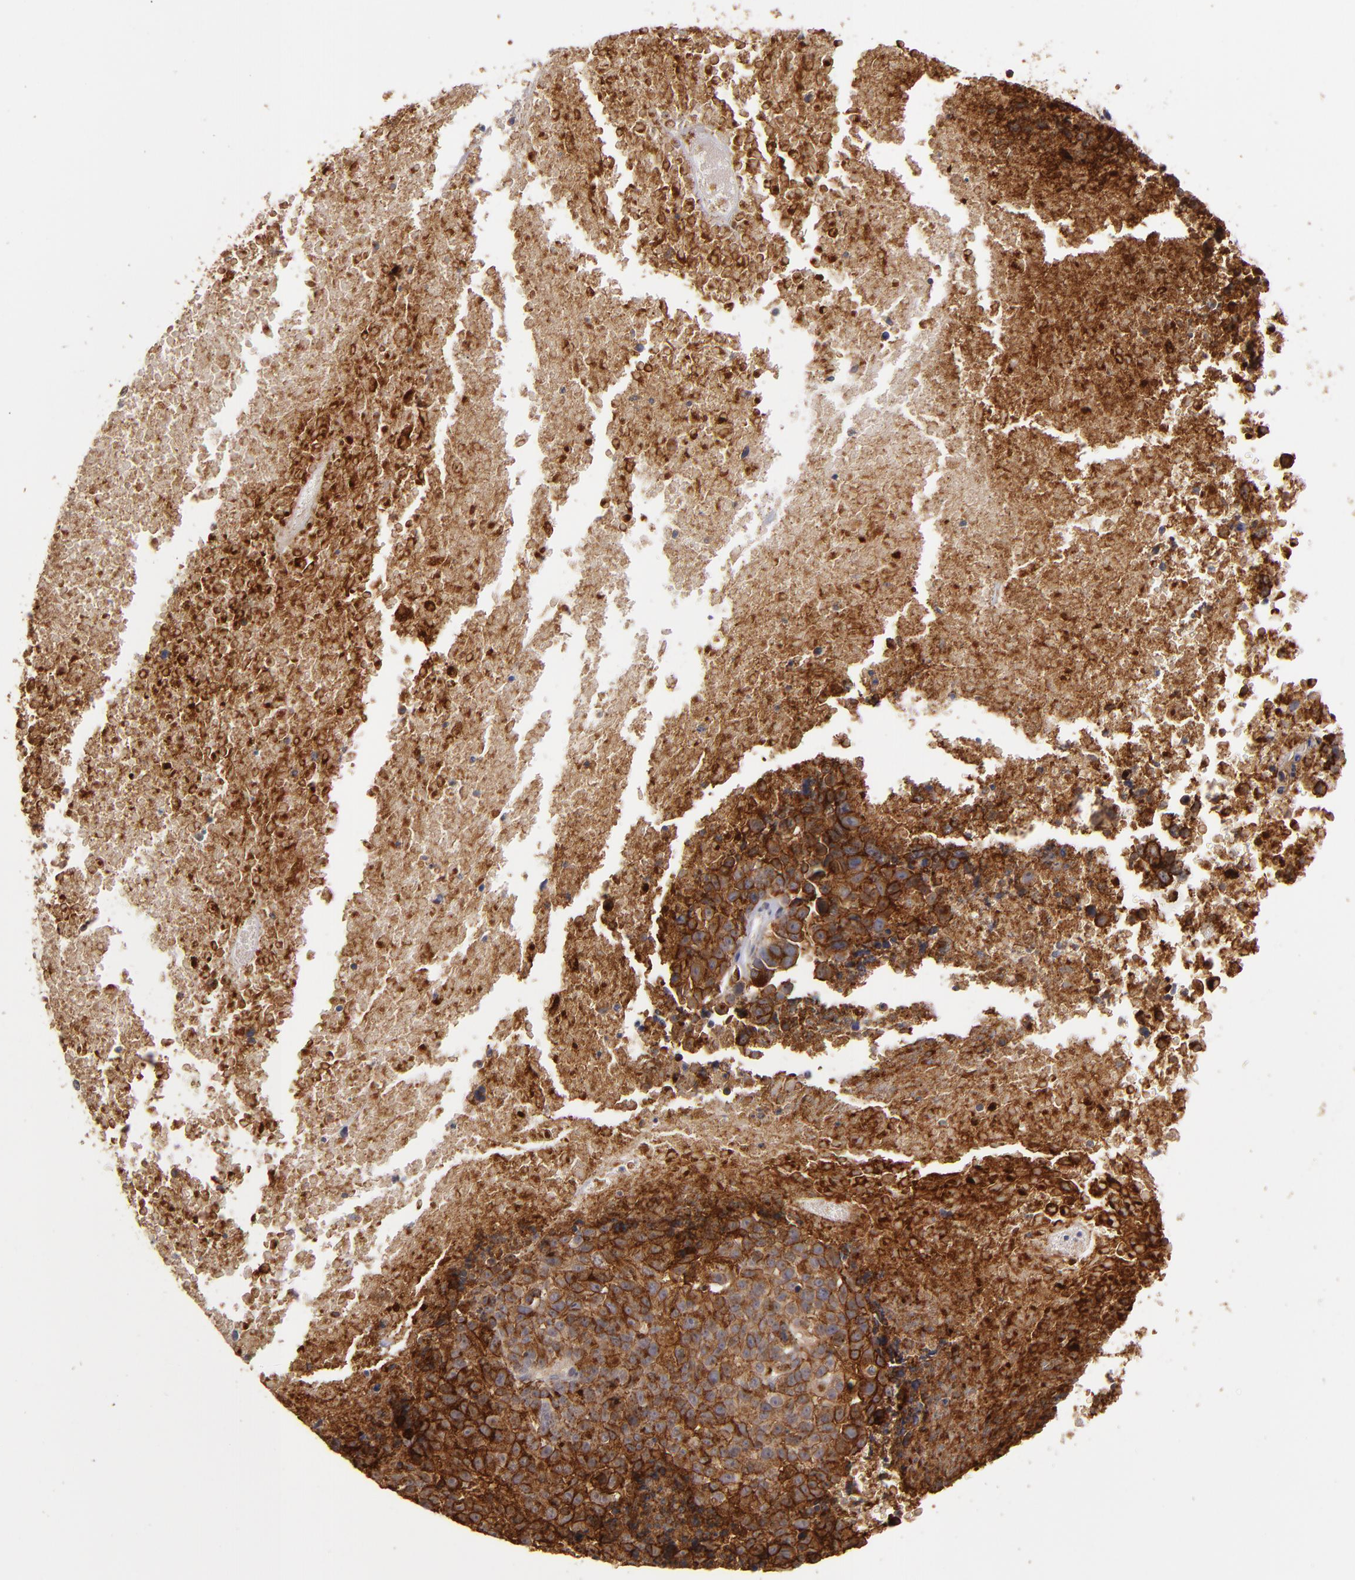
{"staining": {"intensity": "strong", "quantity": ">75%", "location": "cytoplasmic/membranous"}, "tissue": "melanoma", "cell_type": "Tumor cells", "image_type": "cancer", "snomed": [{"axis": "morphology", "description": "Malignant melanoma, Metastatic site"}, {"axis": "topography", "description": "Cerebral cortex"}], "caption": "IHC micrograph of human malignant melanoma (metastatic site) stained for a protein (brown), which displays high levels of strong cytoplasmic/membranous staining in approximately >75% of tumor cells.", "gene": "STX3", "patient": {"sex": "female", "age": 52}}